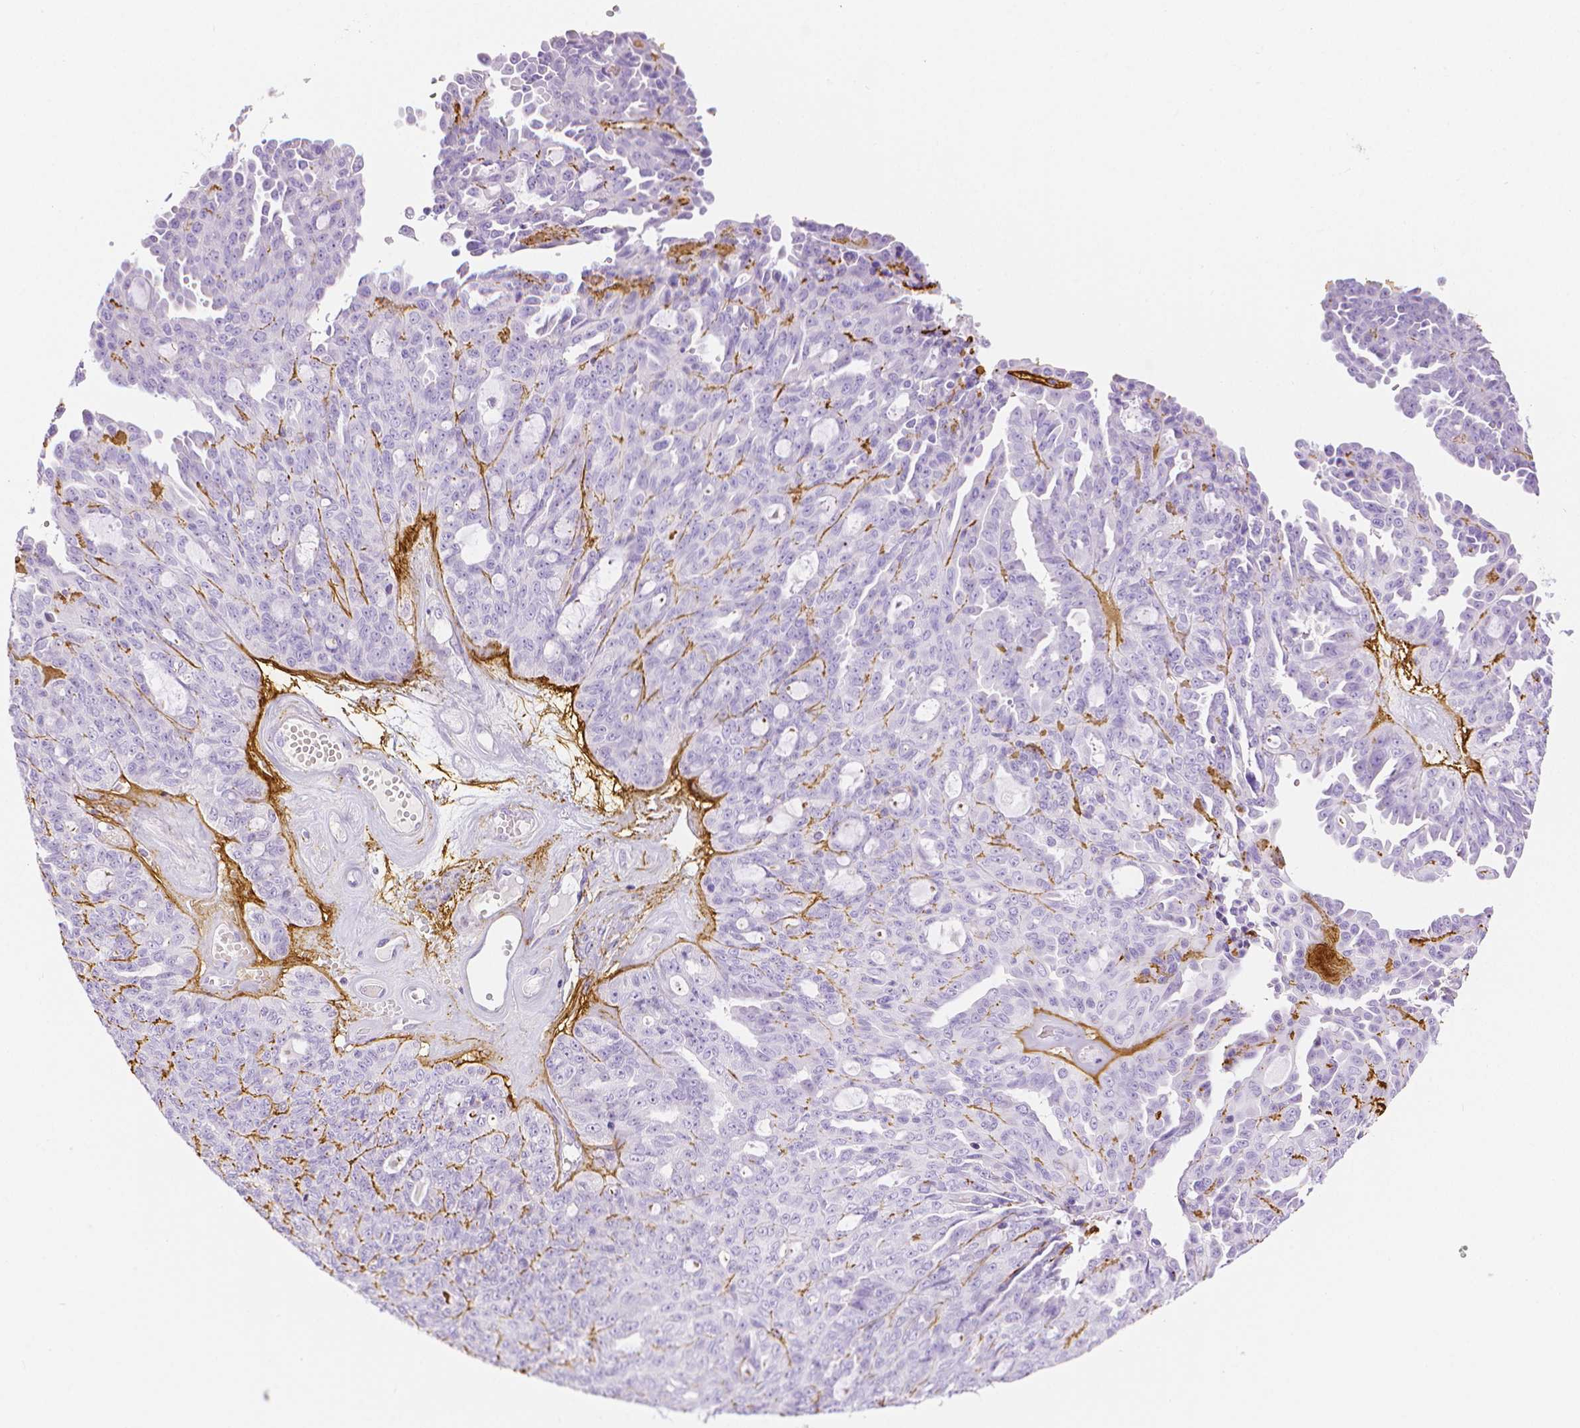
{"staining": {"intensity": "negative", "quantity": "none", "location": "none"}, "tissue": "ovarian cancer", "cell_type": "Tumor cells", "image_type": "cancer", "snomed": [{"axis": "morphology", "description": "Cystadenocarcinoma, serous, NOS"}, {"axis": "topography", "description": "Ovary"}], "caption": "Immunohistochemical staining of ovarian cancer reveals no significant positivity in tumor cells. Brightfield microscopy of immunohistochemistry stained with DAB (3,3'-diaminobenzidine) (brown) and hematoxylin (blue), captured at high magnification.", "gene": "FBN1", "patient": {"sex": "female", "age": 71}}